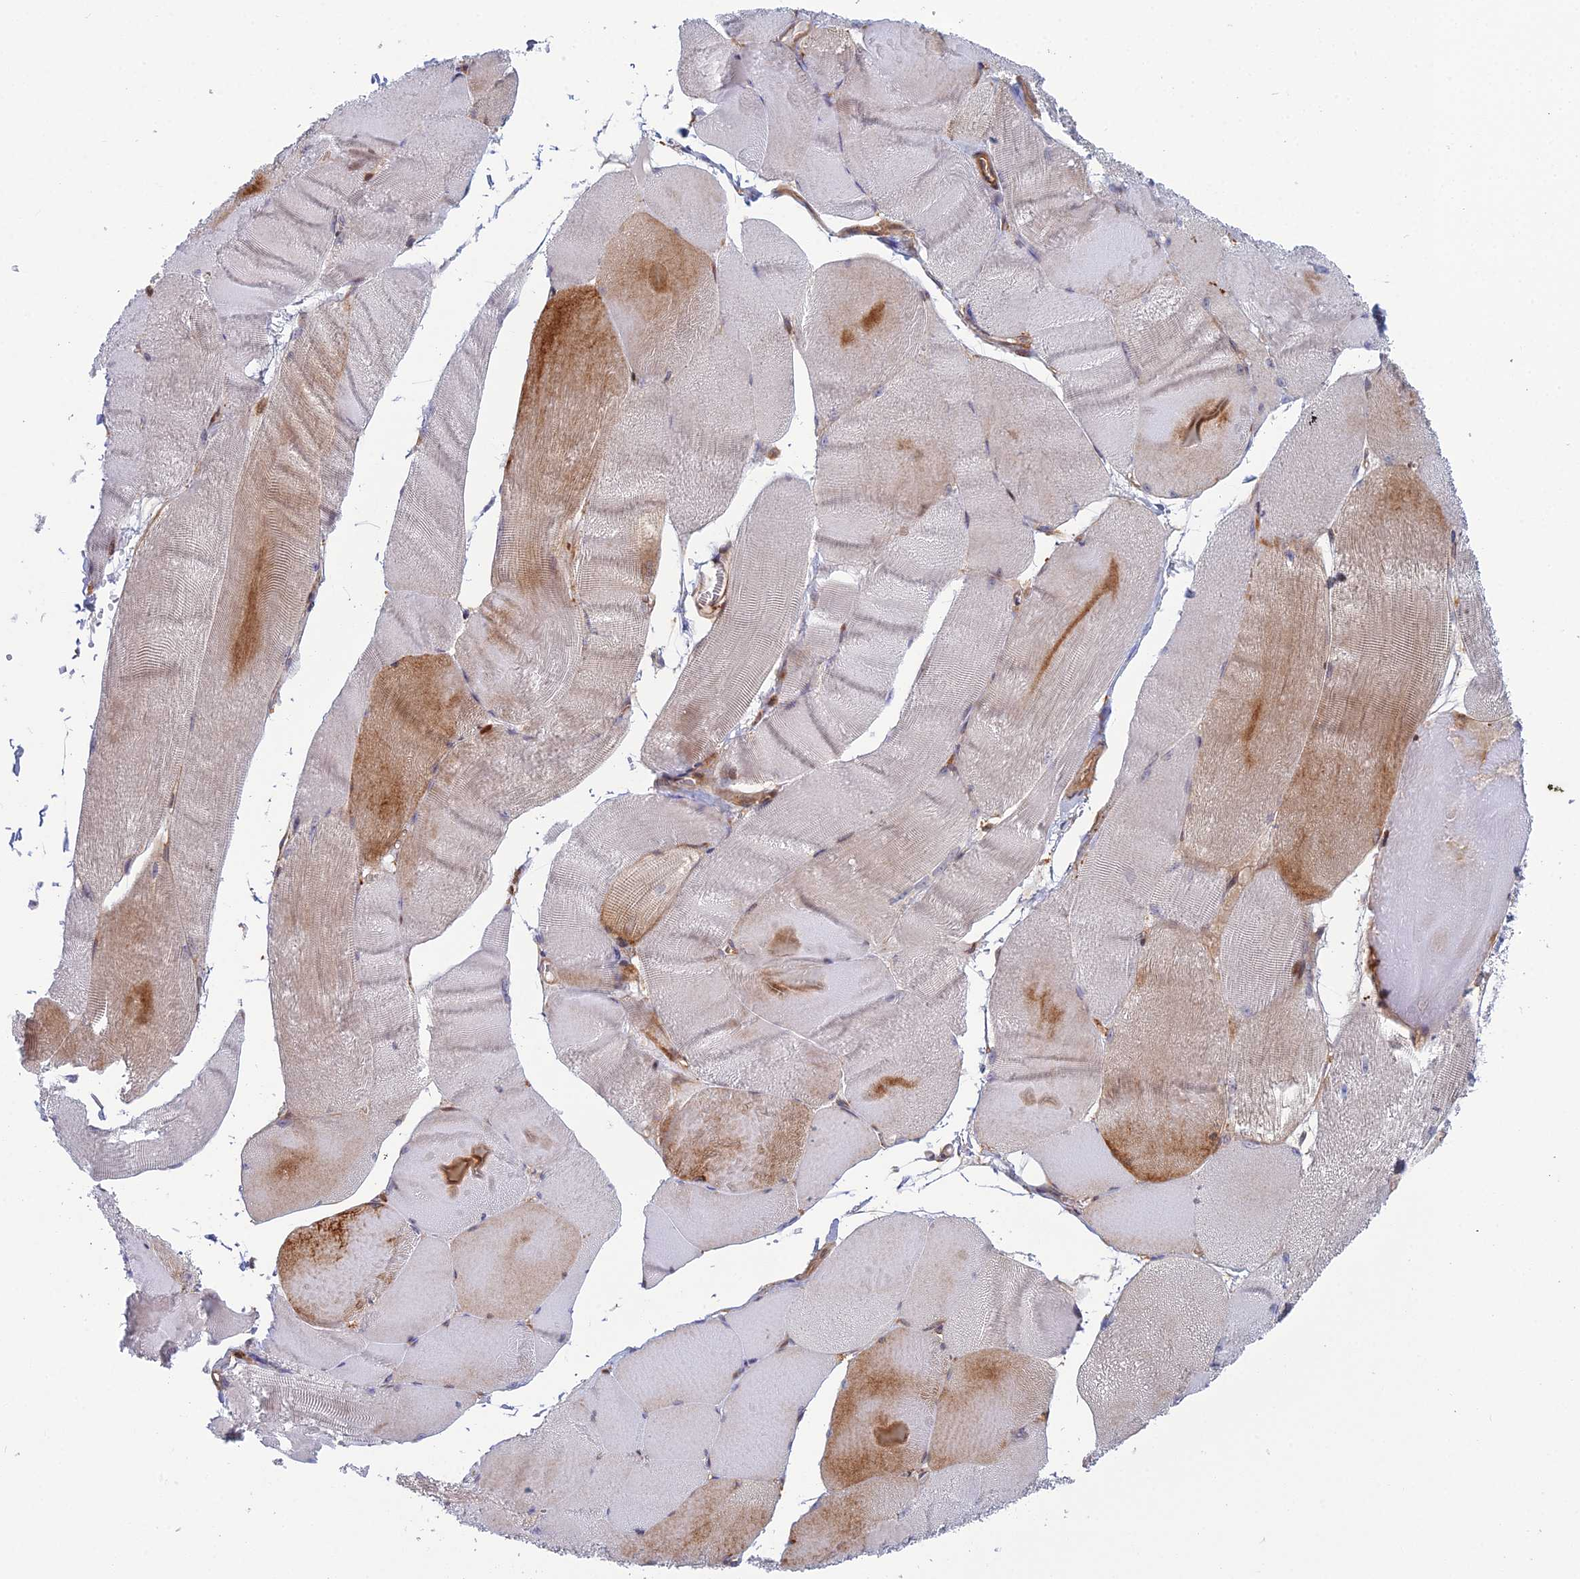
{"staining": {"intensity": "moderate", "quantity": "<25%", "location": "cytoplasmic/membranous"}, "tissue": "skeletal muscle", "cell_type": "Myocytes", "image_type": "normal", "snomed": [{"axis": "morphology", "description": "Normal tissue, NOS"}, {"axis": "morphology", "description": "Basal cell carcinoma"}, {"axis": "topography", "description": "Skeletal muscle"}], "caption": "Immunohistochemistry micrograph of benign human skeletal muscle stained for a protein (brown), which shows low levels of moderate cytoplasmic/membranous expression in about <25% of myocytes.", "gene": "ABHD1", "patient": {"sex": "female", "age": 64}}